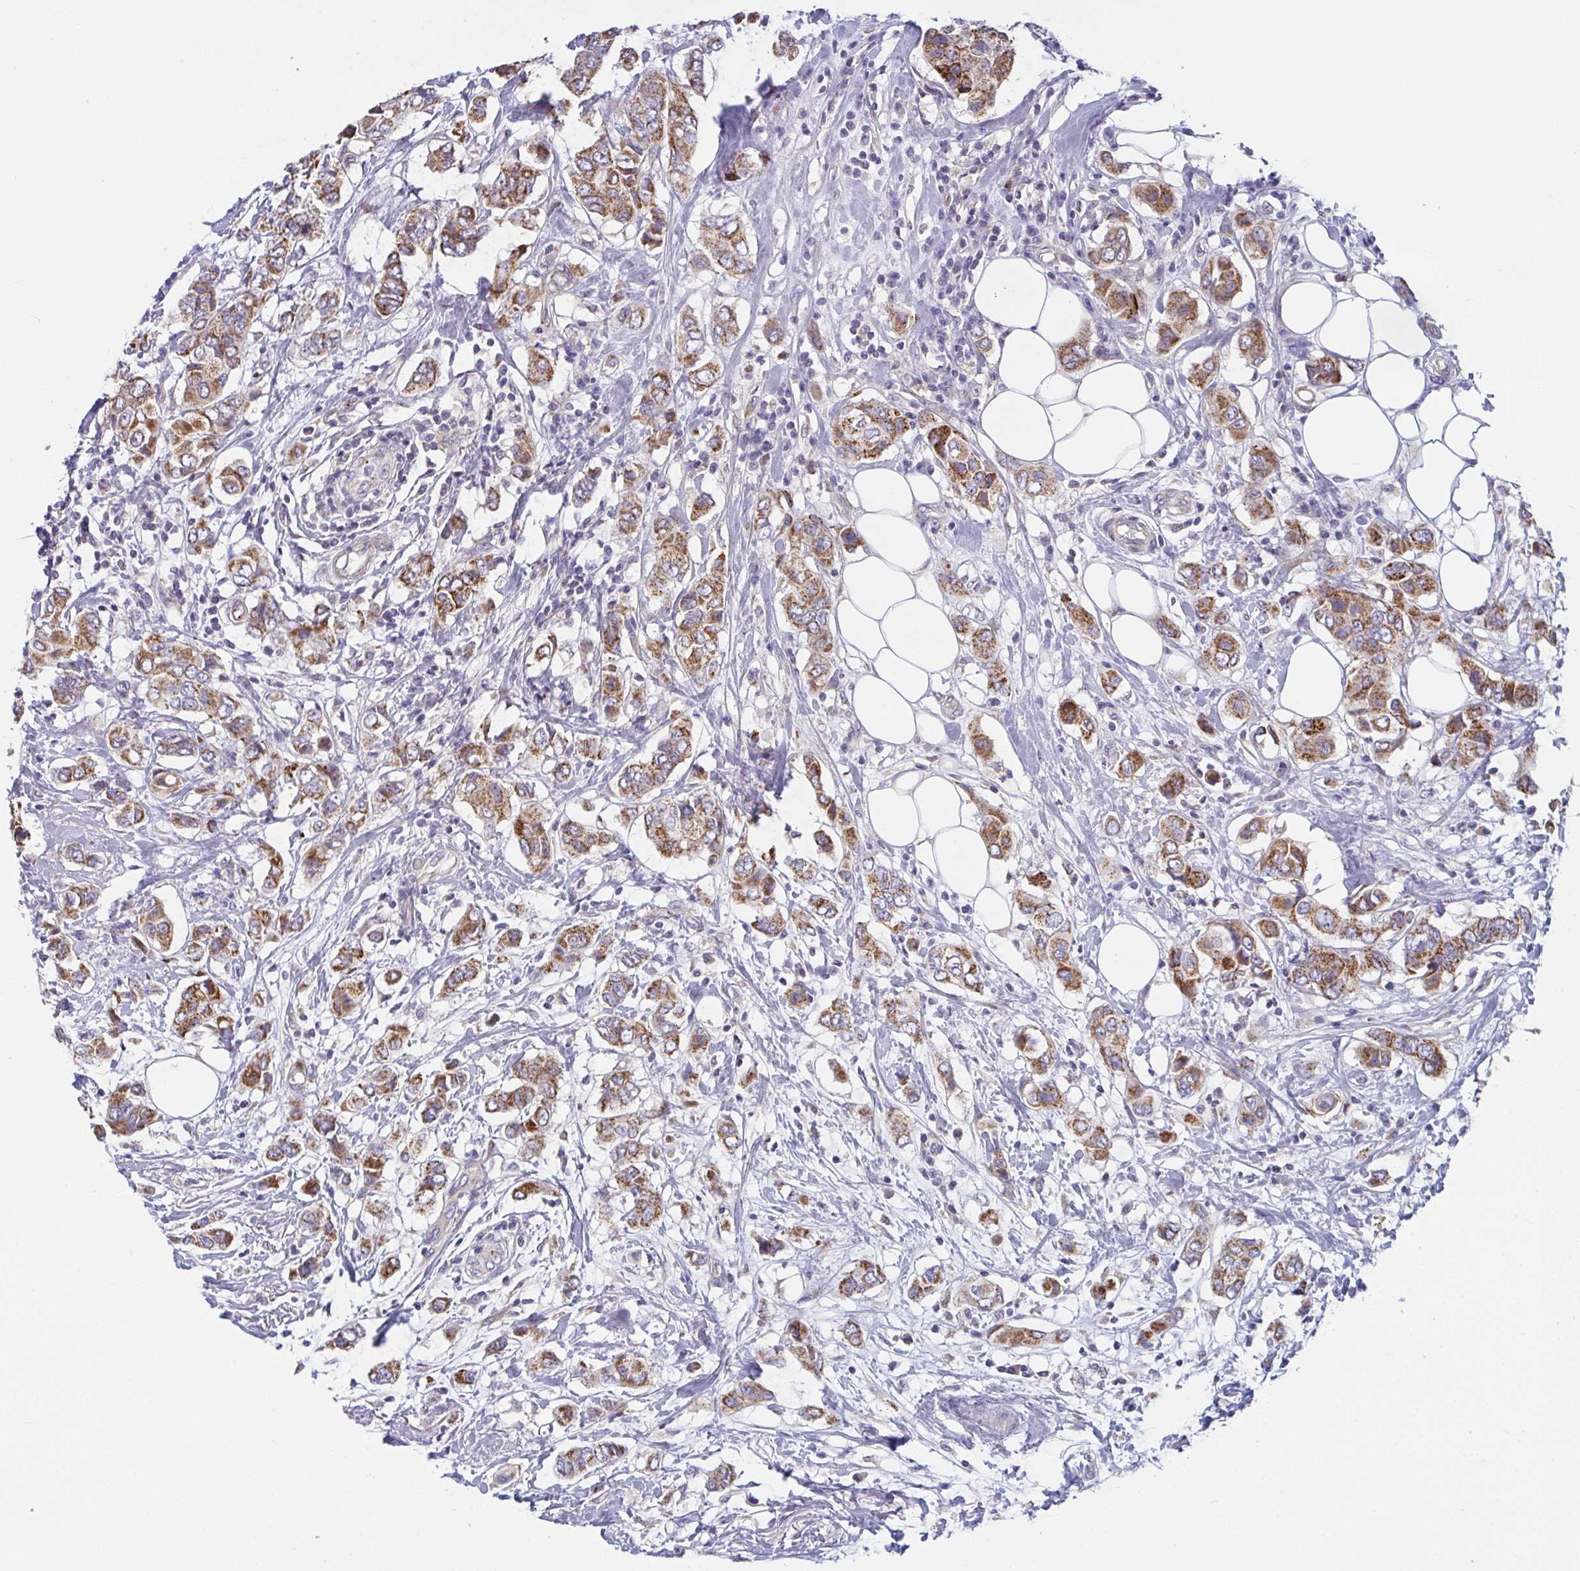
{"staining": {"intensity": "moderate", "quantity": ">75%", "location": "cytoplasmic/membranous"}, "tissue": "breast cancer", "cell_type": "Tumor cells", "image_type": "cancer", "snomed": [{"axis": "morphology", "description": "Lobular carcinoma"}, {"axis": "topography", "description": "Breast"}], "caption": "Breast cancer (lobular carcinoma) stained for a protein displays moderate cytoplasmic/membranous positivity in tumor cells.", "gene": "MRPS2", "patient": {"sex": "female", "age": 51}}